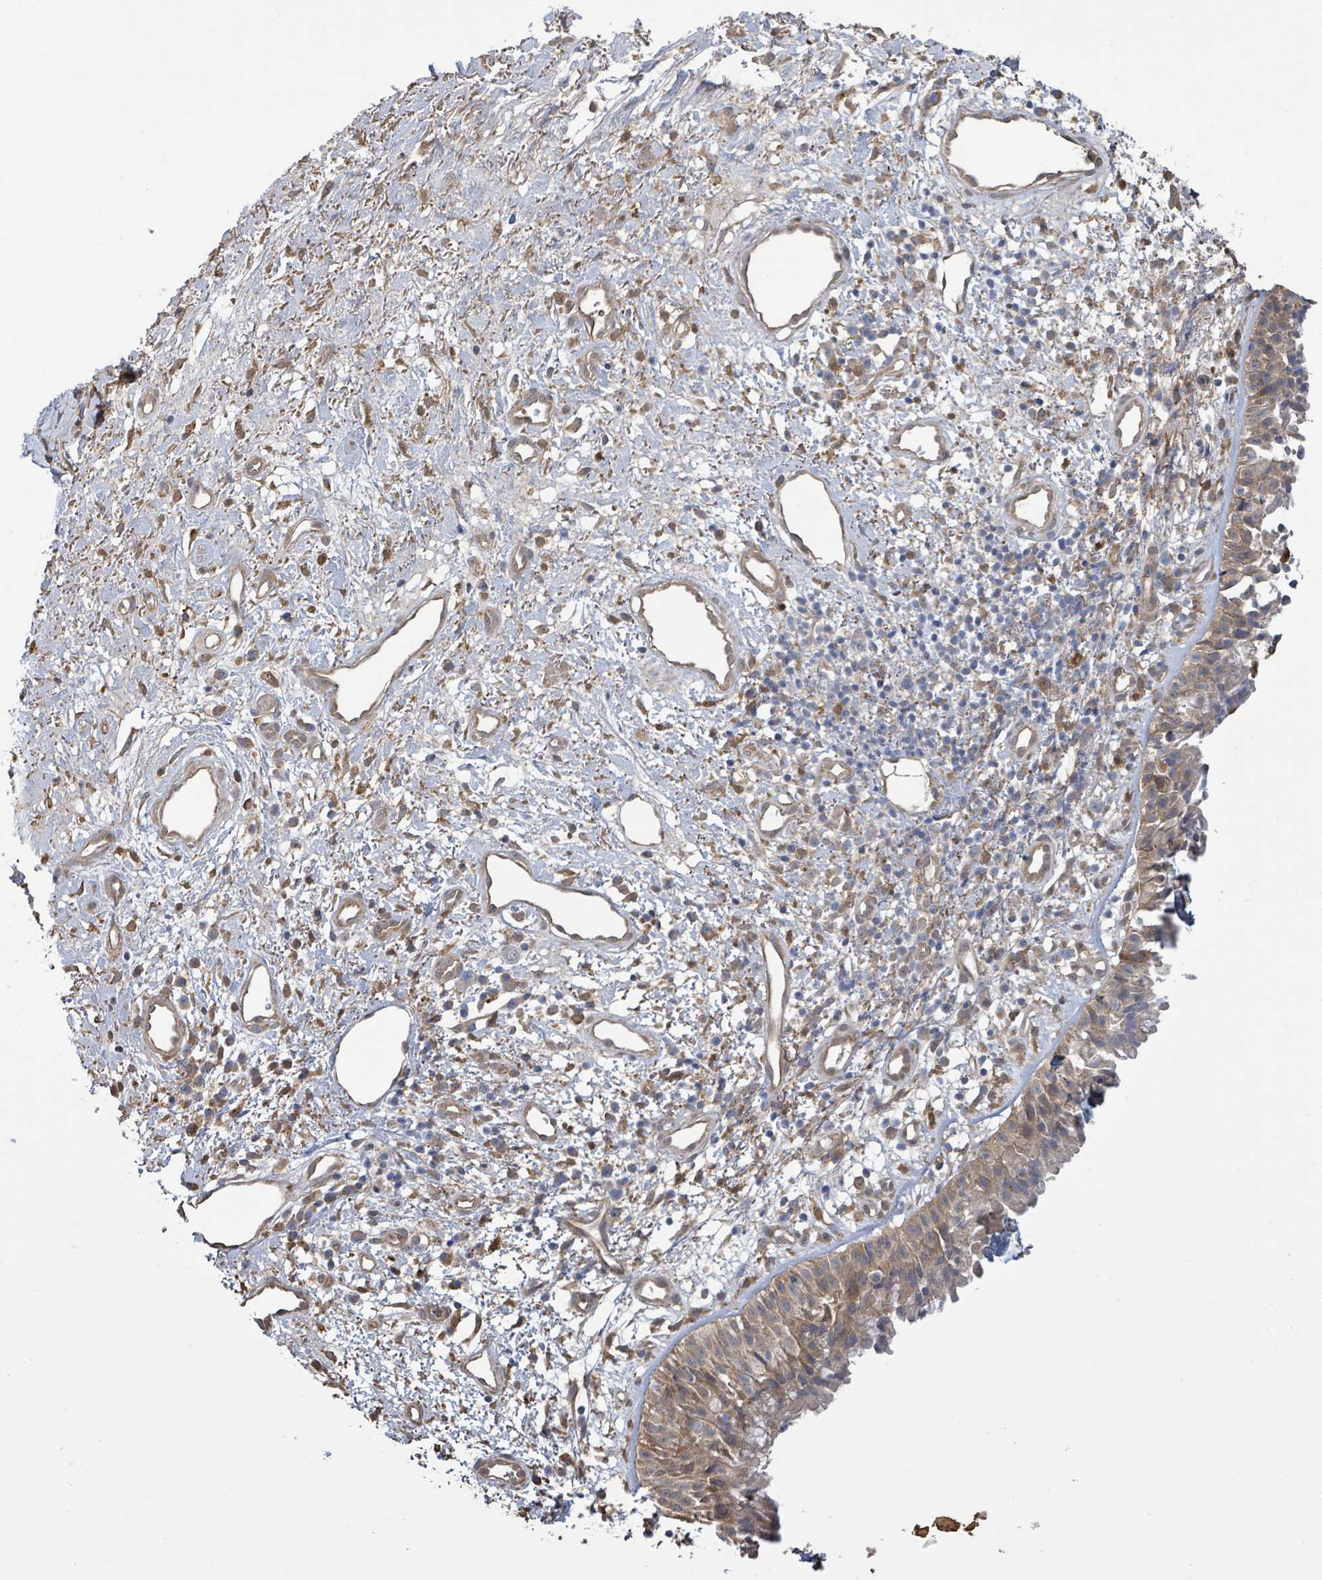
{"staining": {"intensity": "moderate", "quantity": ">75%", "location": "cytoplasmic/membranous"}, "tissue": "nasopharynx", "cell_type": "Respiratory epithelial cells", "image_type": "normal", "snomed": [{"axis": "morphology", "description": "Normal tissue, NOS"}, {"axis": "topography", "description": "Cartilage tissue"}, {"axis": "topography", "description": "Nasopharynx"}, {"axis": "topography", "description": "Thyroid gland"}], "caption": "Immunohistochemical staining of normal human nasopharynx shows >75% levels of moderate cytoplasmic/membranous protein positivity in approximately >75% of respiratory epithelial cells.", "gene": "ARPIN", "patient": {"sex": "male", "age": 63}}